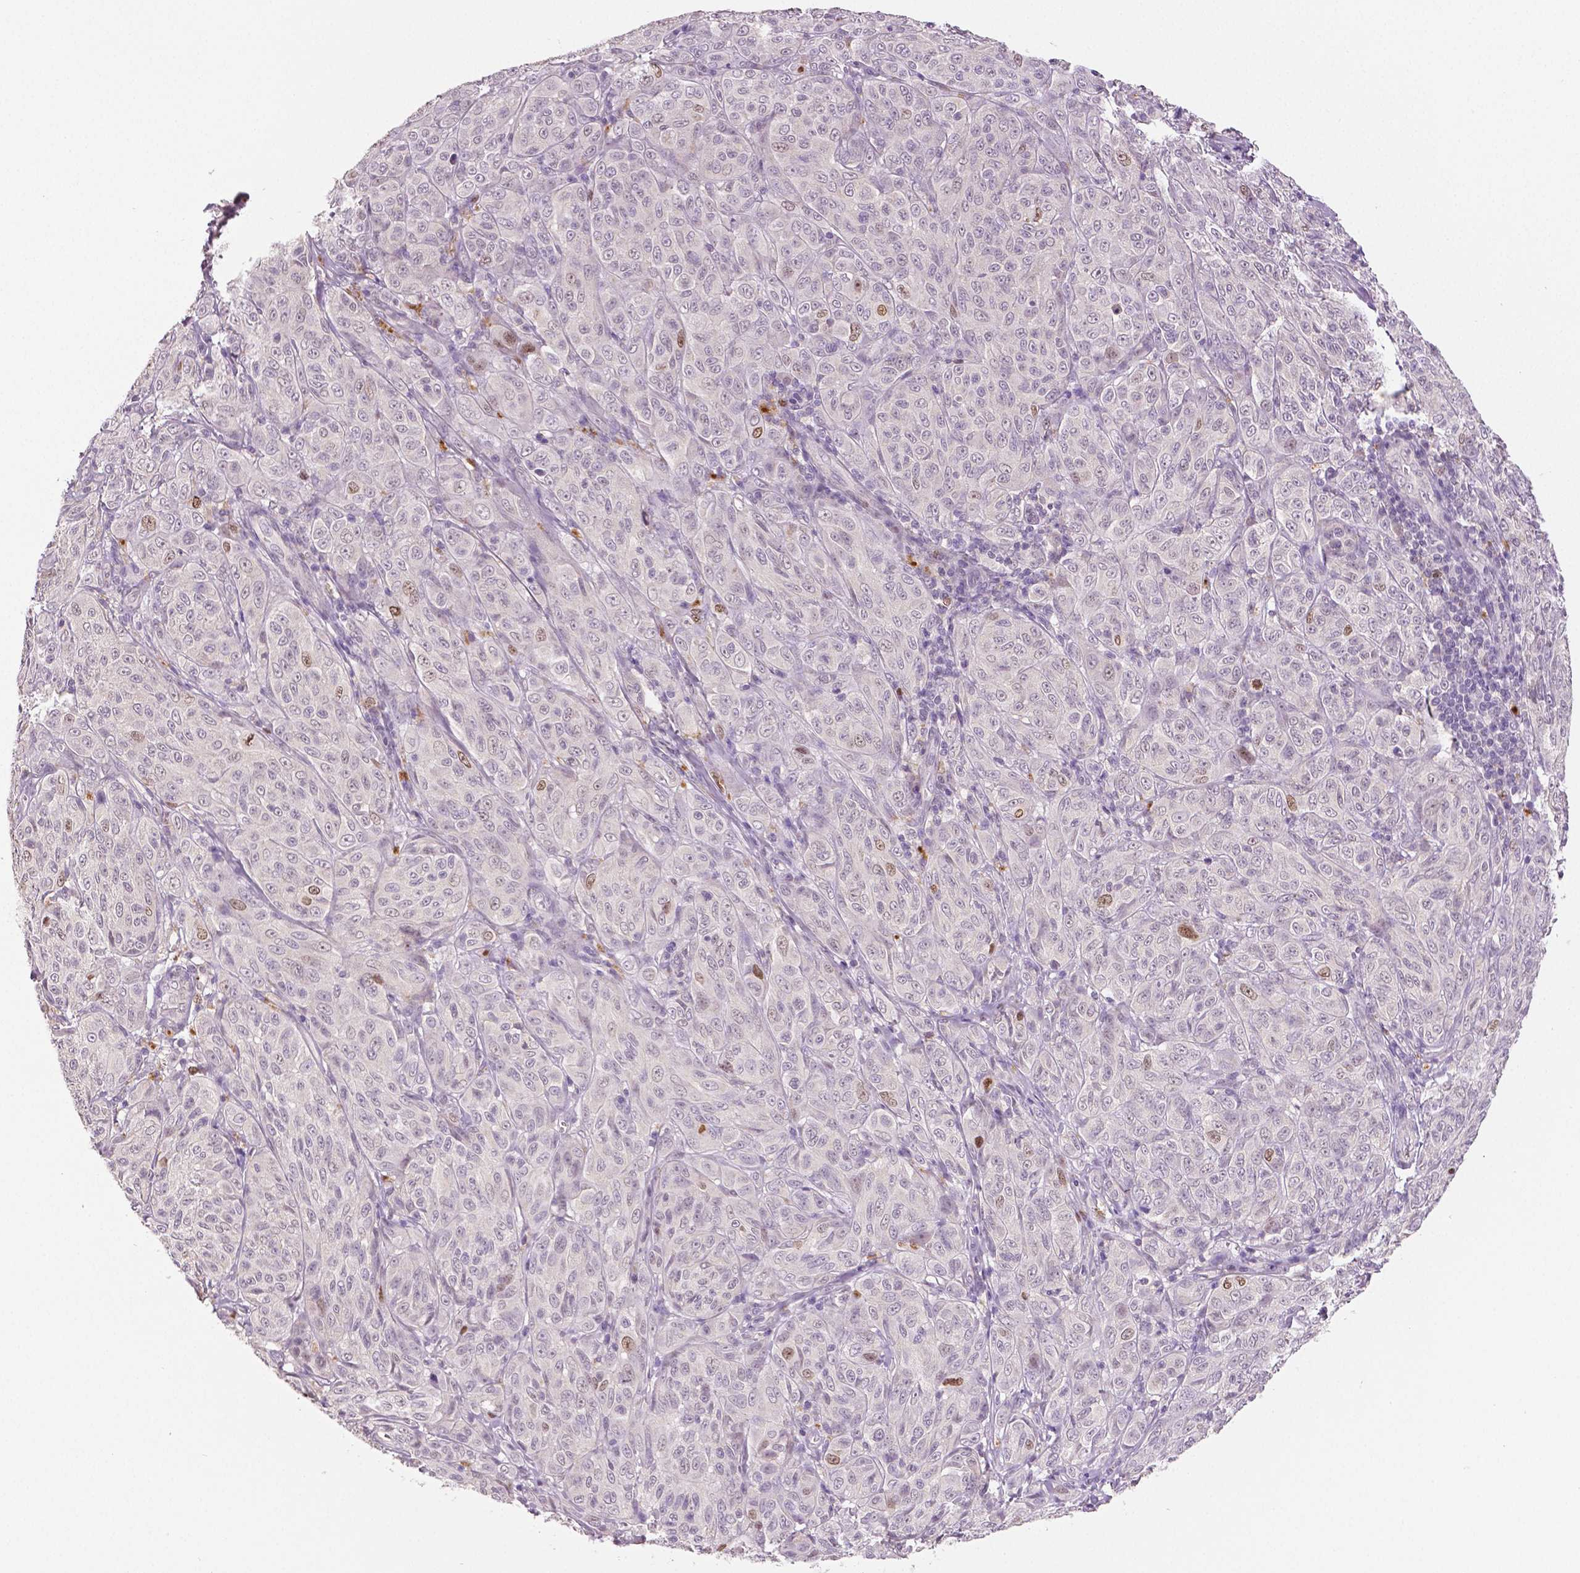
{"staining": {"intensity": "moderate", "quantity": "<25%", "location": "nuclear"}, "tissue": "melanoma", "cell_type": "Tumor cells", "image_type": "cancer", "snomed": [{"axis": "morphology", "description": "Malignant melanoma, NOS"}, {"axis": "topography", "description": "Skin"}], "caption": "DAB (3,3'-diaminobenzidine) immunohistochemical staining of malignant melanoma shows moderate nuclear protein expression in about <25% of tumor cells.", "gene": "MKI67", "patient": {"sex": "male", "age": 89}}